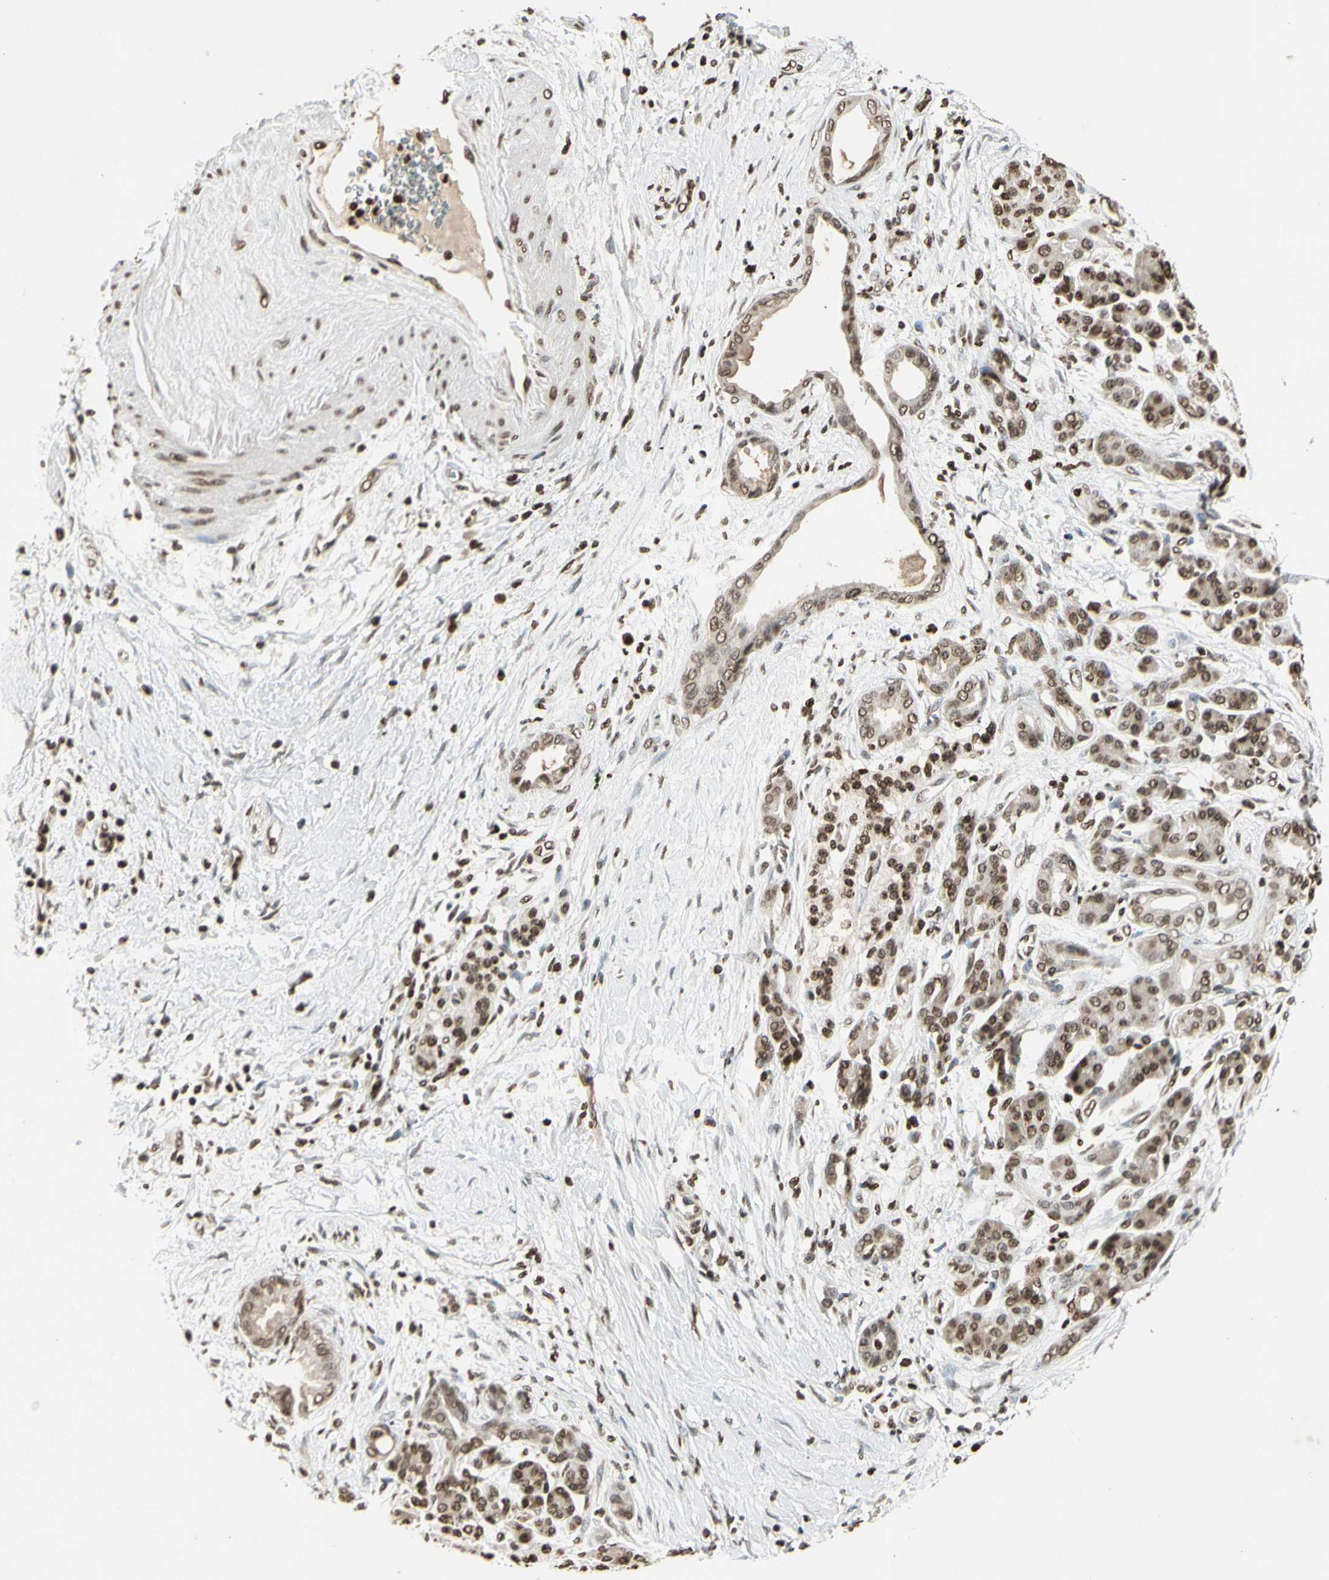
{"staining": {"intensity": "moderate", "quantity": ">75%", "location": "nuclear"}, "tissue": "pancreatic cancer", "cell_type": "Tumor cells", "image_type": "cancer", "snomed": [{"axis": "morphology", "description": "Adenocarcinoma, NOS"}, {"axis": "topography", "description": "Pancreas"}], "caption": "Protein staining reveals moderate nuclear staining in about >75% of tumor cells in pancreatic adenocarcinoma. (brown staining indicates protein expression, while blue staining denotes nuclei).", "gene": "RORA", "patient": {"sex": "male", "age": 59}}